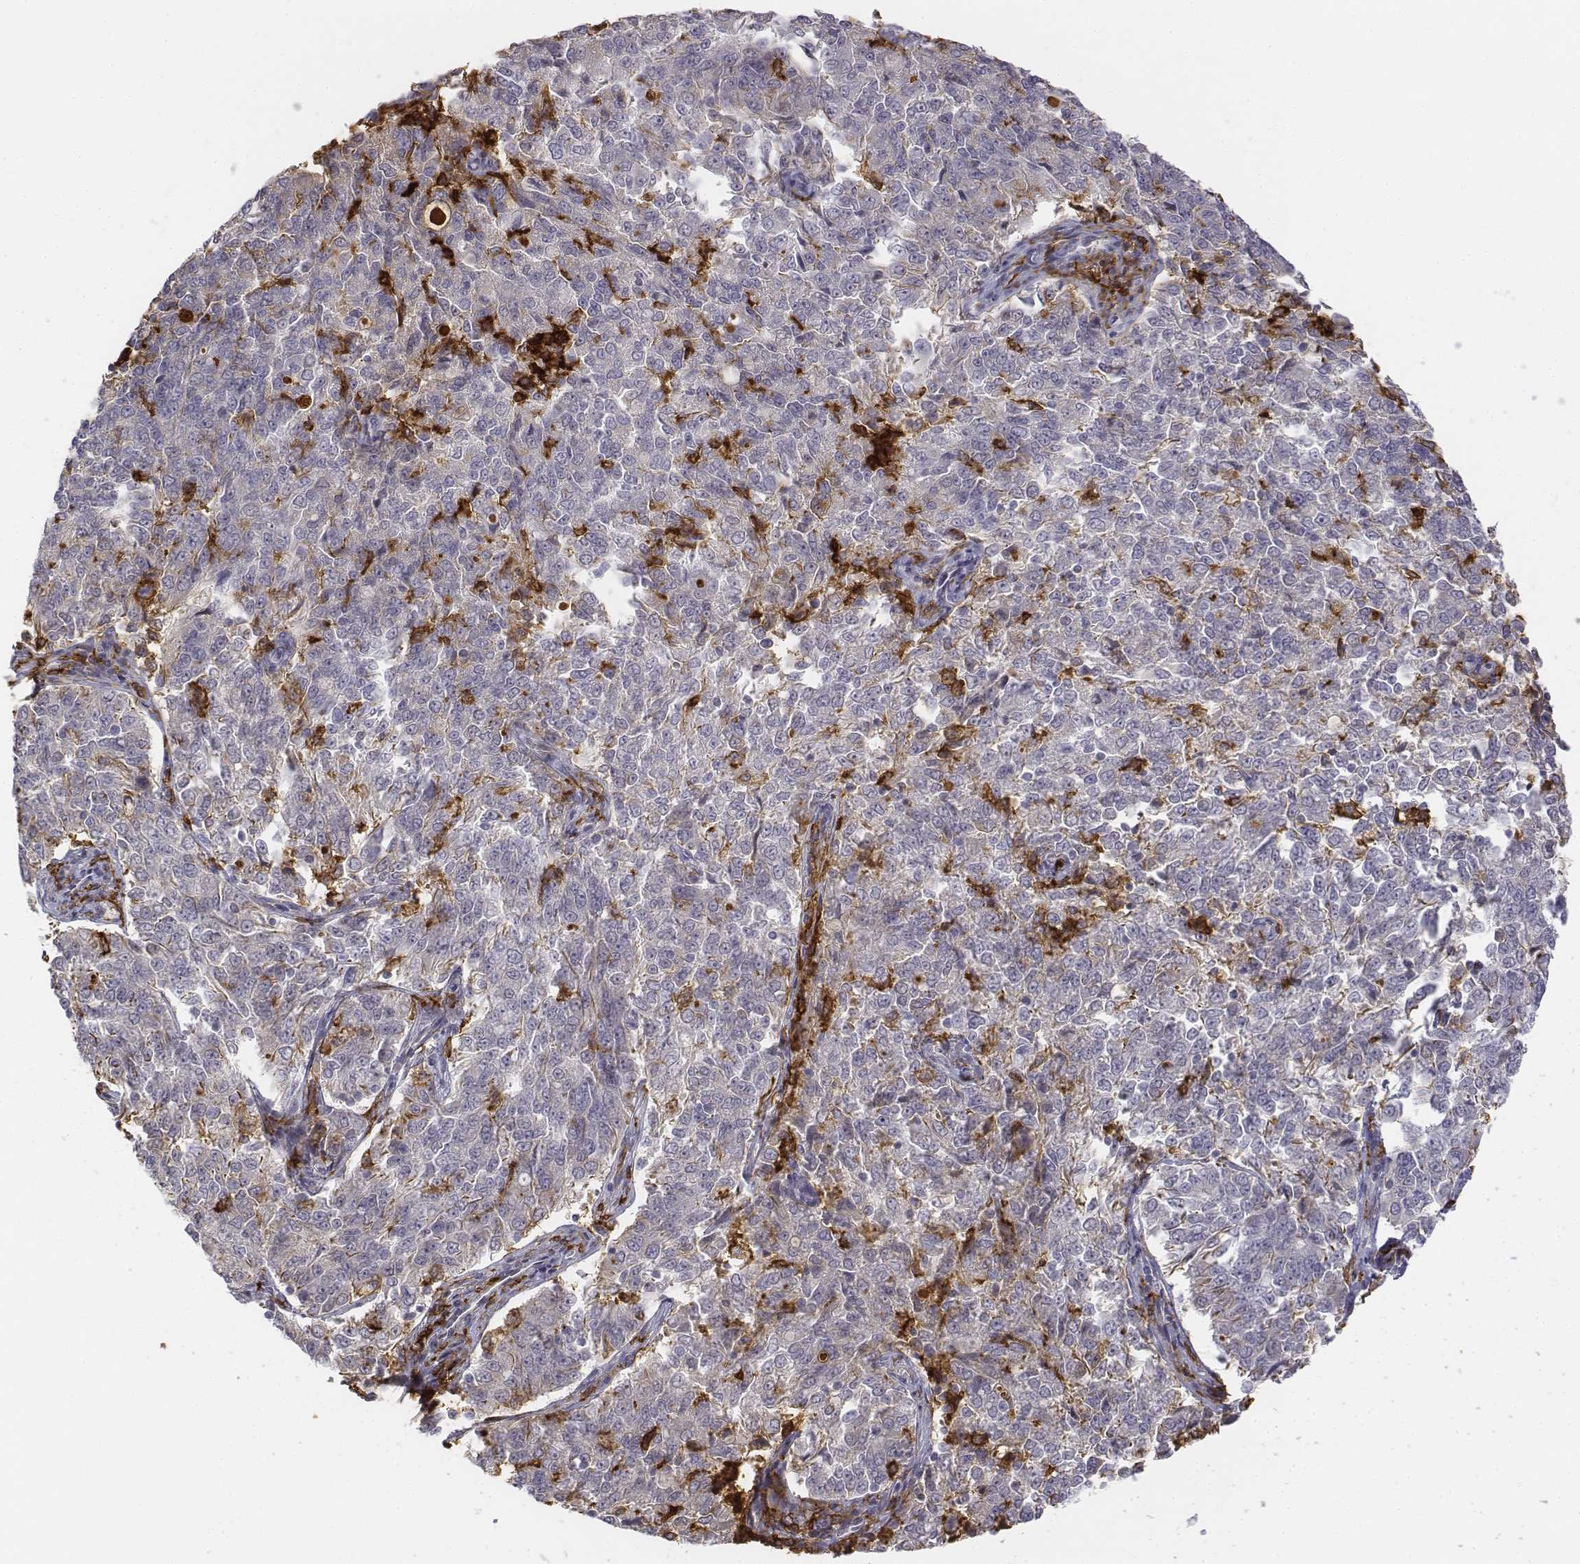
{"staining": {"intensity": "negative", "quantity": "none", "location": "none"}, "tissue": "endometrial cancer", "cell_type": "Tumor cells", "image_type": "cancer", "snomed": [{"axis": "morphology", "description": "Adenocarcinoma, NOS"}, {"axis": "topography", "description": "Endometrium"}], "caption": "Immunohistochemical staining of adenocarcinoma (endometrial) displays no significant staining in tumor cells.", "gene": "CD14", "patient": {"sex": "female", "age": 43}}